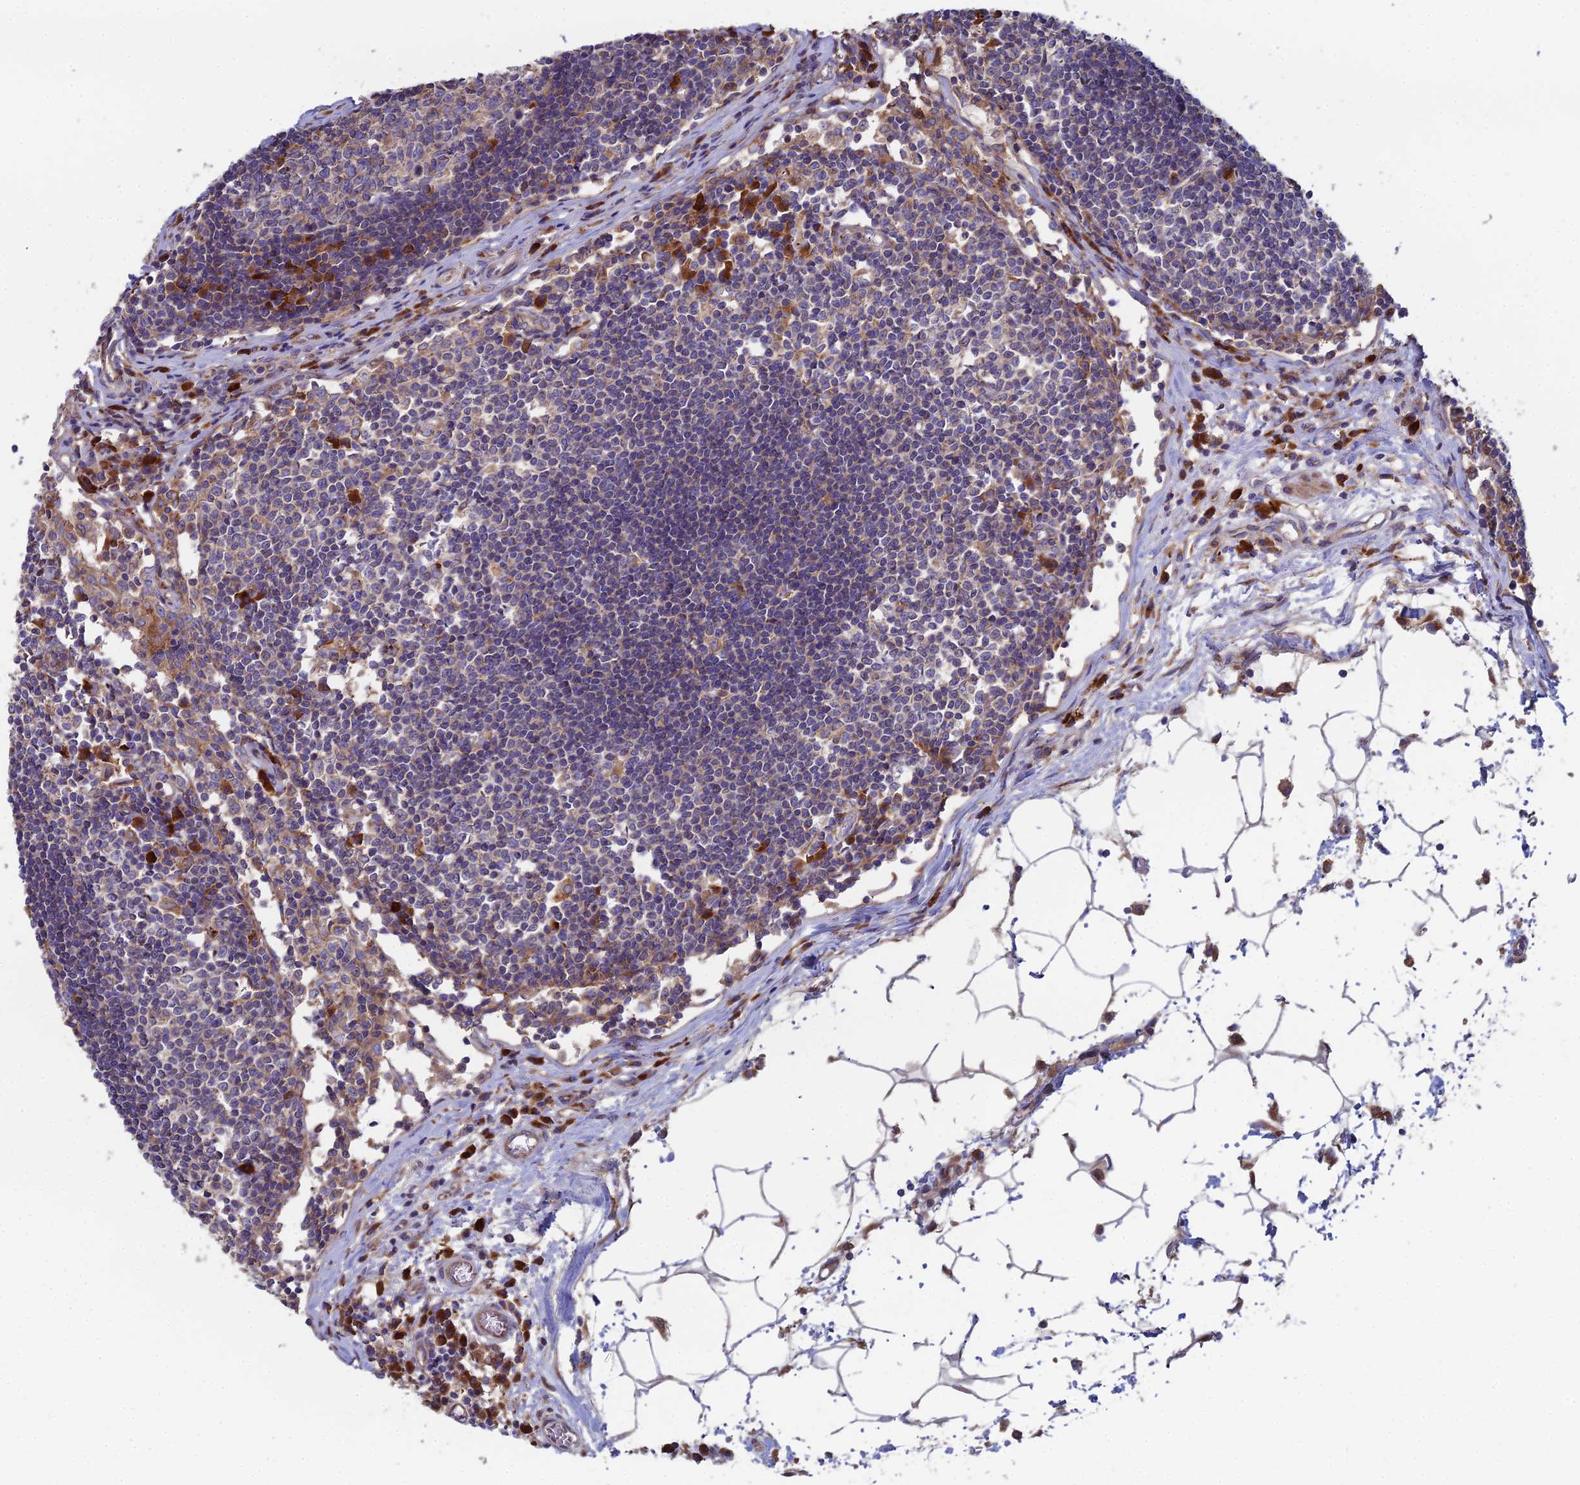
{"staining": {"intensity": "weak", "quantity": "<25%", "location": "cytoplasmic/membranous"}, "tissue": "lymph node", "cell_type": "Germinal center cells", "image_type": "normal", "snomed": [{"axis": "morphology", "description": "Normal tissue, NOS"}, {"axis": "topography", "description": "Lymph node"}], "caption": "This is an IHC image of unremarkable lymph node. There is no expression in germinal center cells.", "gene": "CLCN3", "patient": {"sex": "female", "age": 55}}